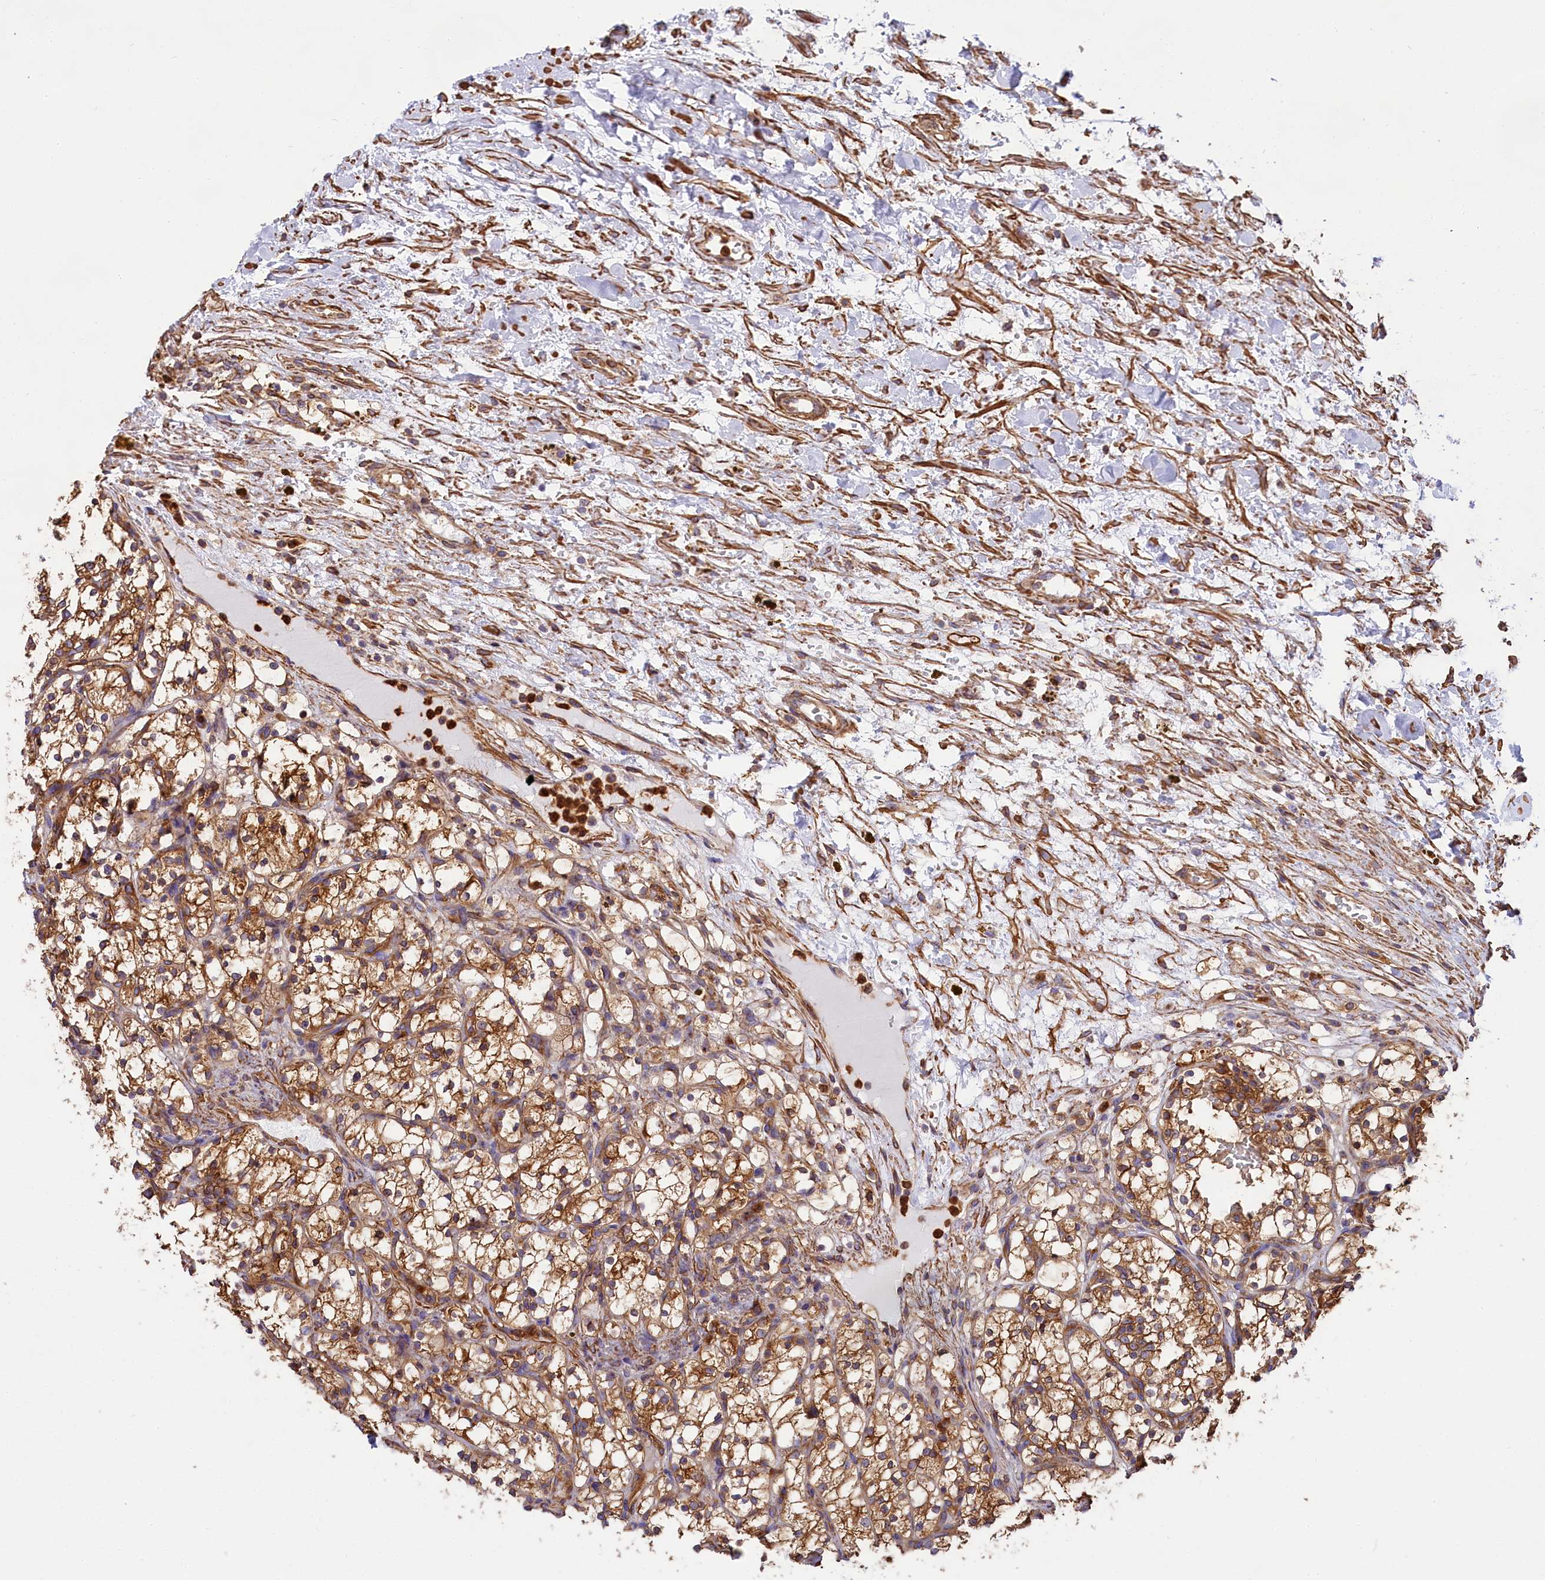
{"staining": {"intensity": "moderate", "quantity": ">75%", "location": "cytoplasmic/membranous"}, "tissue": "renal cancer", "cell_type": "Tumor cells", "image_type": "cancer", "snomed": [{"axis": "morphology", "description": "Adenocarcinoma, NOS"}, {"axis": "topography", "description": "Kidney"}], "caption": "The immunohistochemical stain shows moderate cytoplasmic/membranous positivity in tumor cells of renal adenocarcinoma tissue. (brown staining indicates protein expression, while blue staining denotes nuclei).", "gene": "GYS1", "patient": {"sex": "female", "age": 69}}